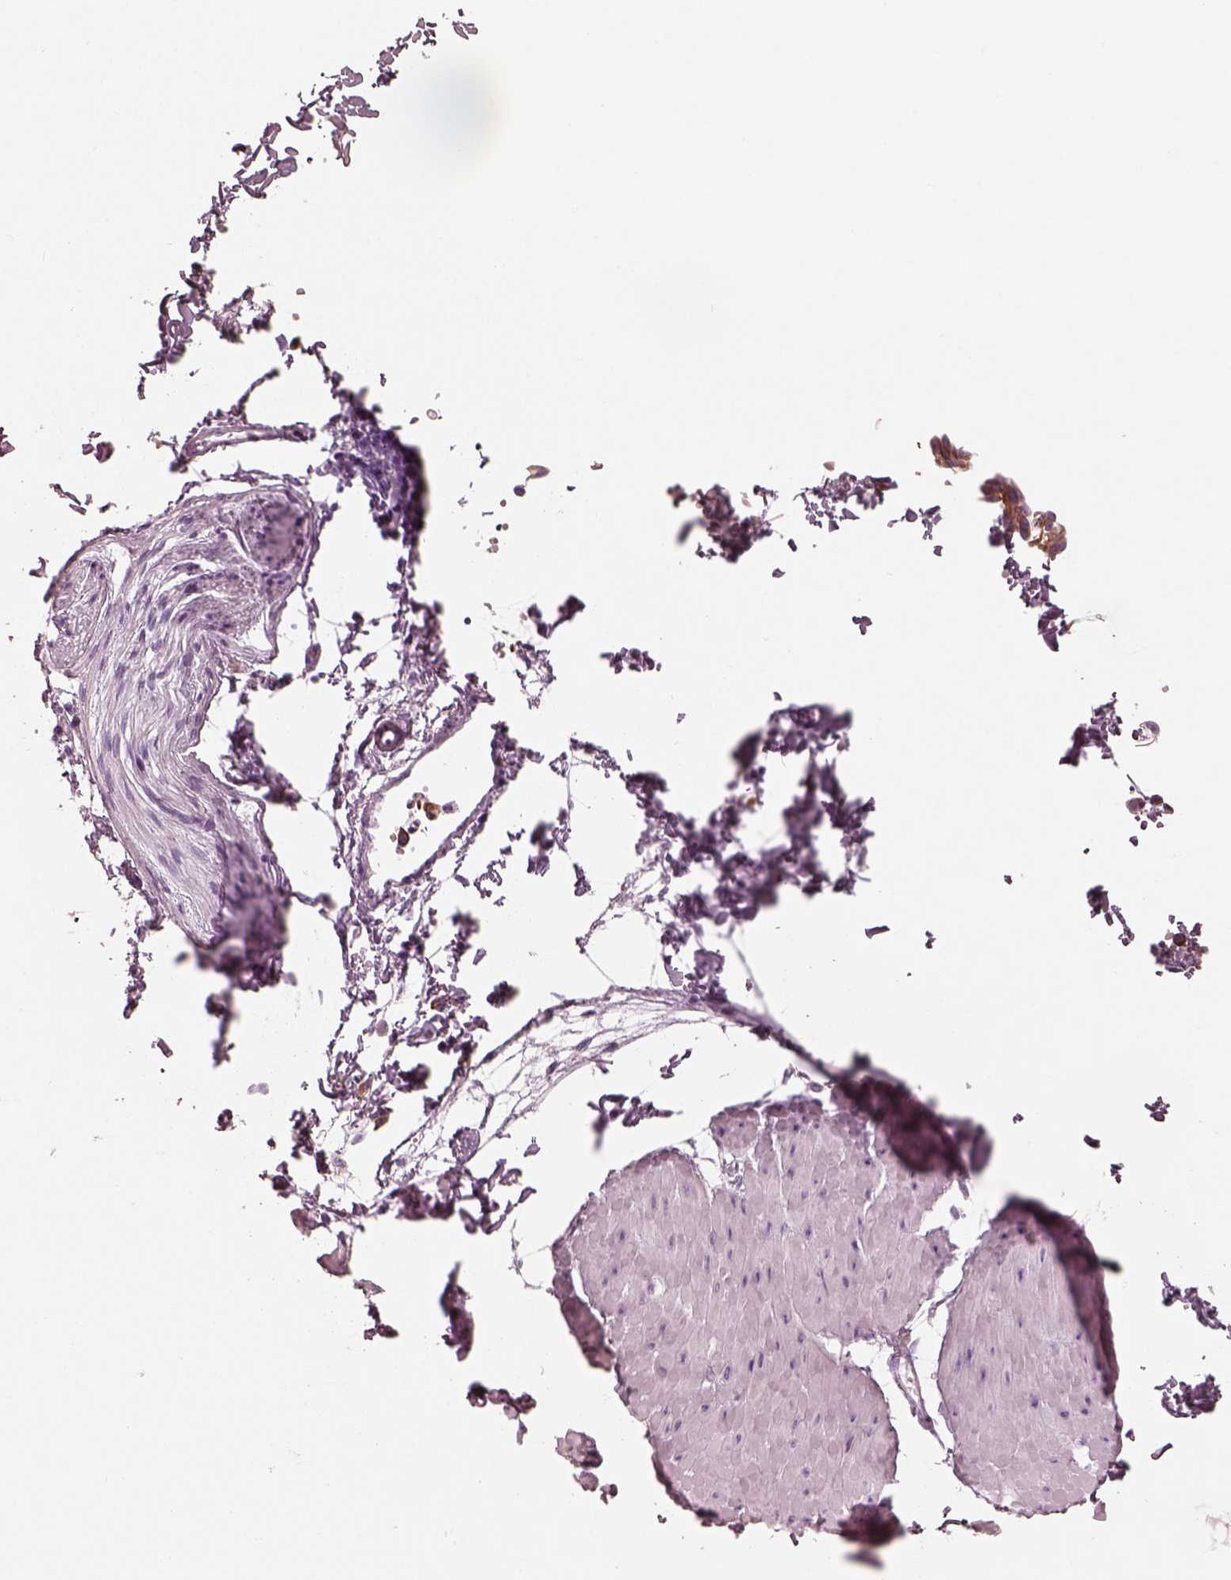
{"staining": {"intensity": "negative", "quantity": "none", "location": "none"}, "tissue": "adipose tissue", "cell_type": "Adipocytes", "image_type": "normal", "snomed": [{"axis": "morphology", "description": "Normal tissue, NOS"}, {"axis": "topography", "description": "Smooth muscle"}, {"axis": "topography", "description": "Peripheral nerve tissue"}], "caption": "An immunohistochemistry photomicrograph of unremarkable adipose tissue is shown. There is no staining in adipocytes of adipose tissue.", "gene": "PON3", "patient": {"sex": "male", "age": 58}}